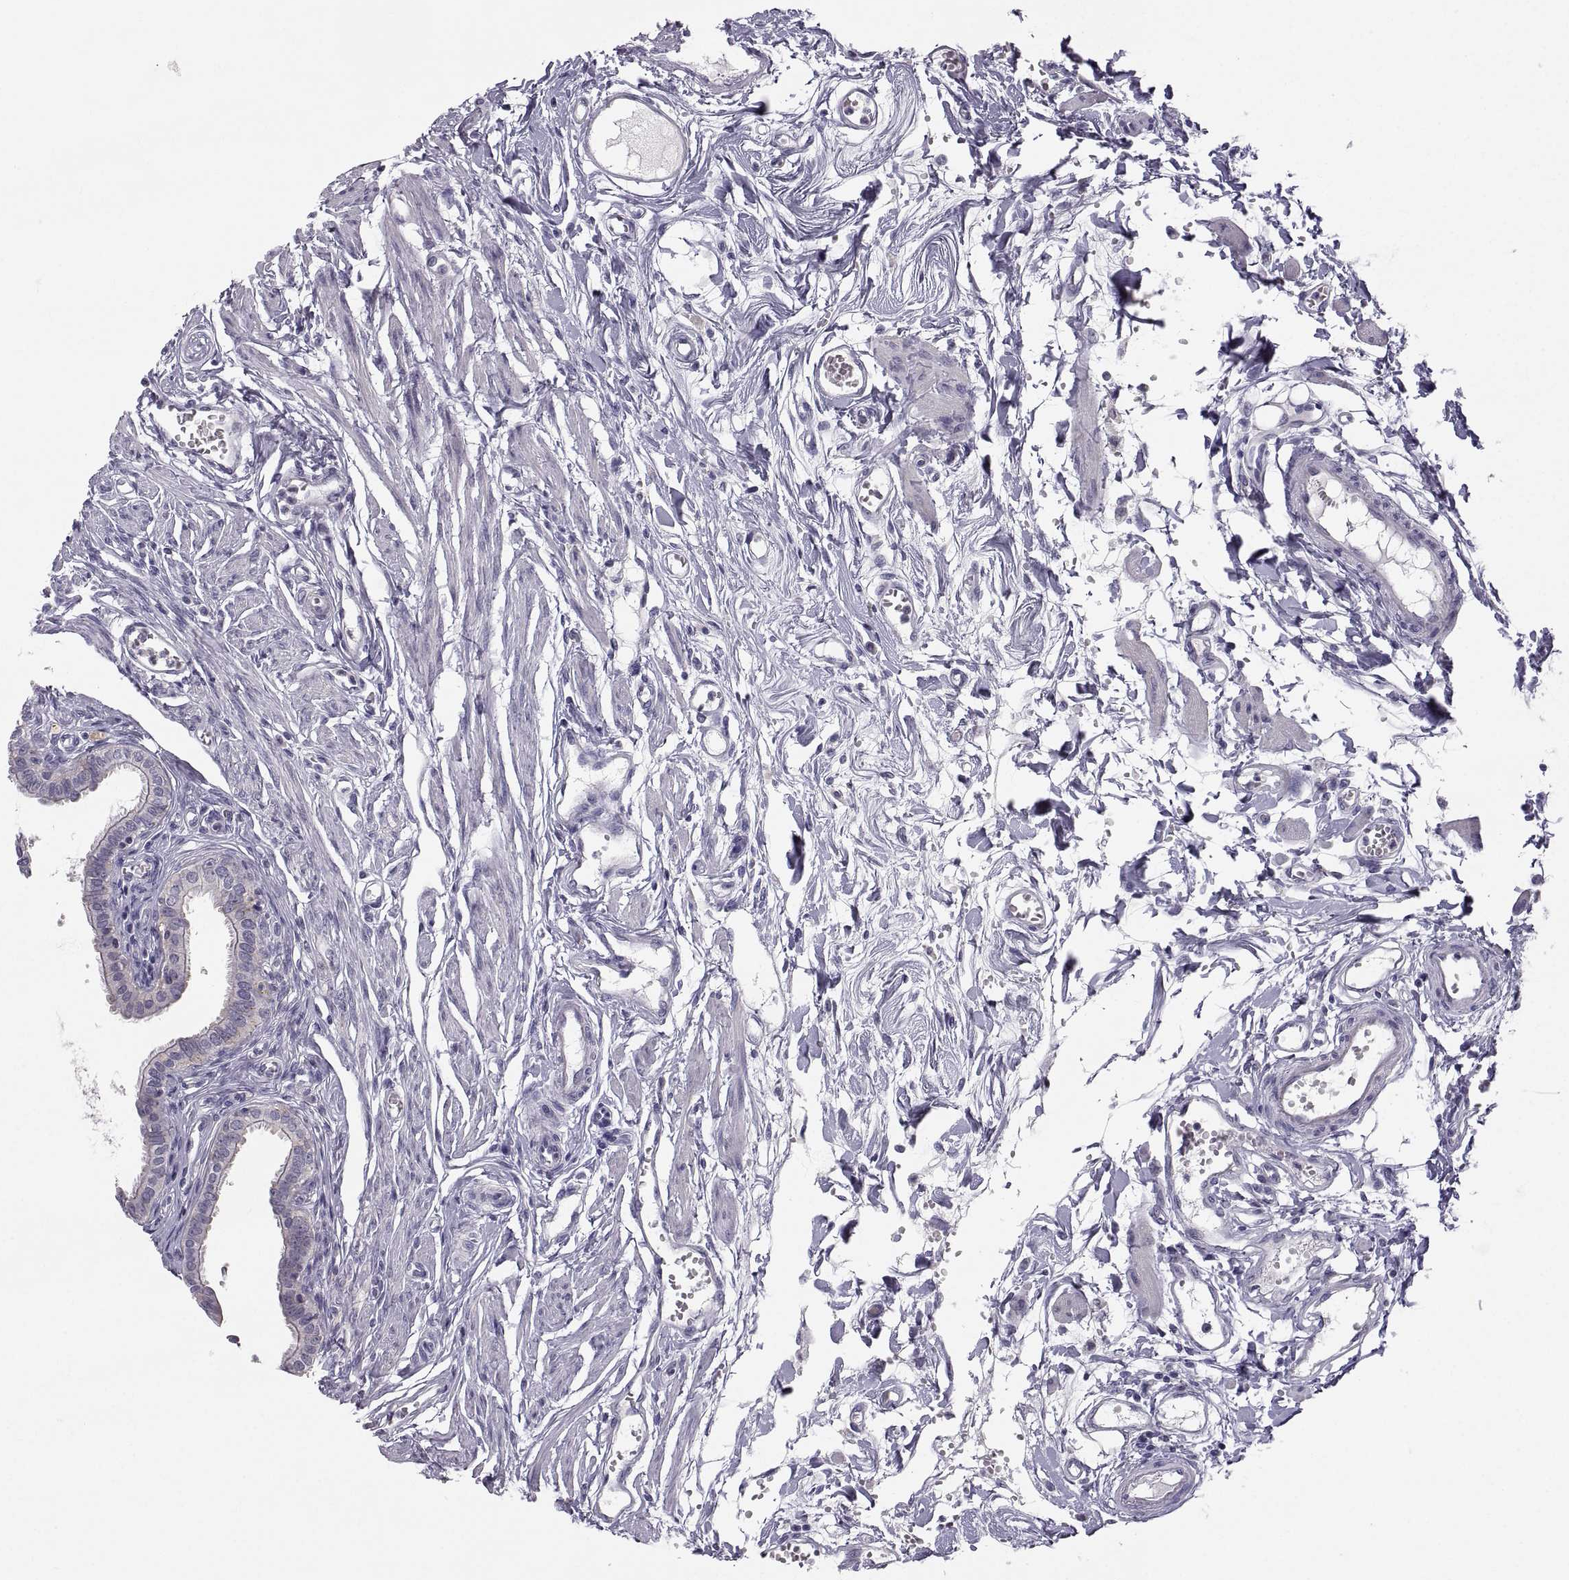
{"staining": {"intensity": "negative", "quantity": "none", "location": "none"}, "tissue": "fallopian tube", "cell_type": "Glandular cells", "image_type": "normal", "snomed": [{"axis": "morphology", "description": "Normal tissue, NOS"}, {"axis": "morphology", "description": "Carcinoma, endometroid"}, {"axis": "topography", "description": "Fallopian tube"}, {"axis": "topography", "description": "Ovary"}], "caption": "A high-resolution micrograph shows immunohistochemistry (IHC) staining of normal fallopian tube, which displays no significant positivity in glandular cells. (DAB IHC, high magnification).", "gene": "ZNF185", "patient": {"sex": "female", "age": 42}}